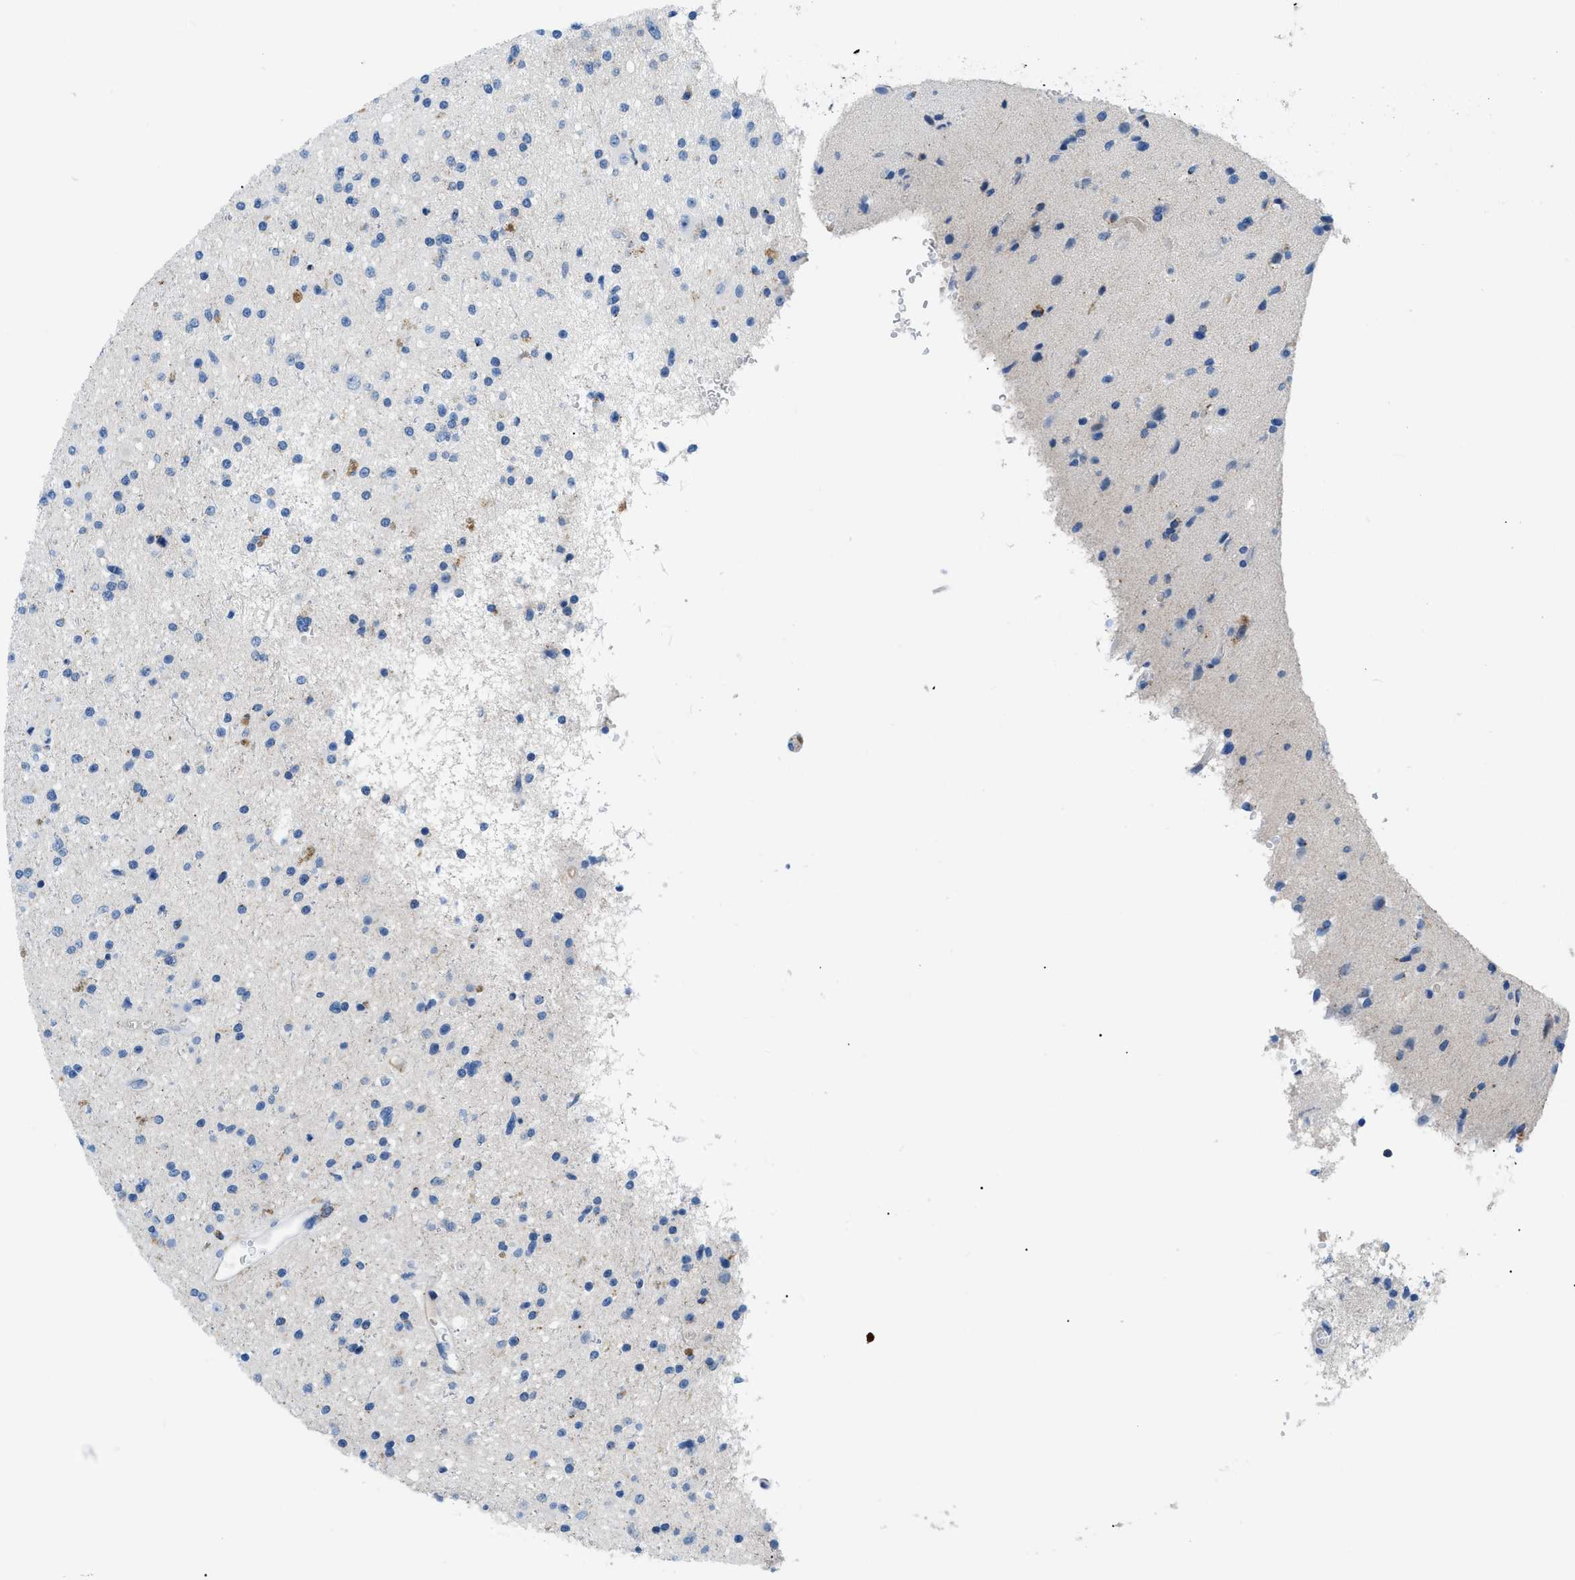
{"staining": {"intensity": "negative", "quantity": "none", "location": "none"}, "tissue": "glioma", "cell_type": "Tumor cells", "image_type": "cancer", "snomed": [{"axis": "morphology", "description": "Glioma, malignant, High grade"}, {"axis": "topography", "description": "Brain"}], "caption": "A histopathology image of human glioma is negative for staining in tumor cells. (Brightfield microscopy of DAB (3,3'-diaminobenzidine) immunohistochemistry (IHC) at high magnification).", "gene": "FDCSP", "patient": {"sex": "male", "age": 33}}